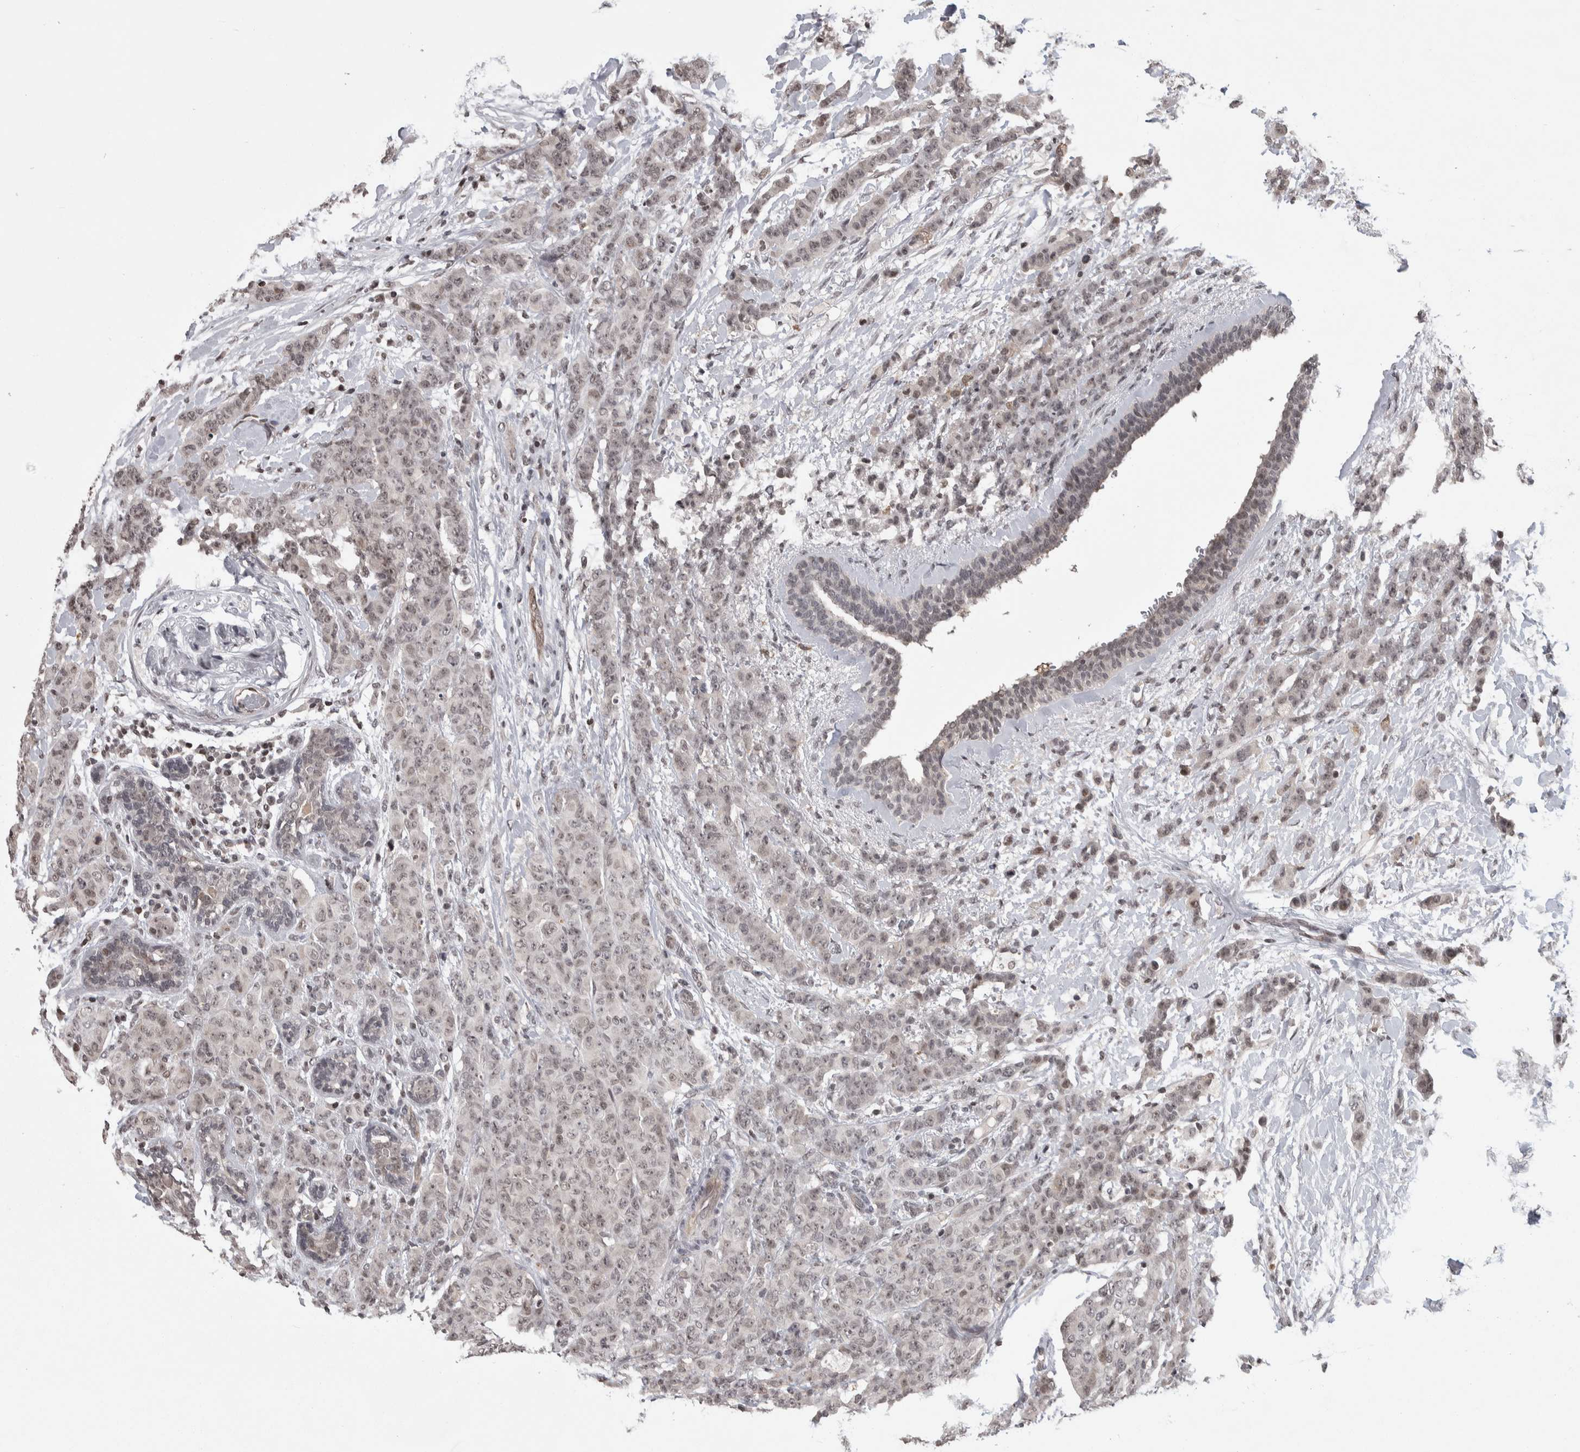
{"staining": {"intensity": "weak", "quantity": "<25%", "location": "nuclear"}, "tissue": "breast cancer", "cell_type": "Tumor cells", "image_type": "cancer", "snomed": [{"axis": "morphology", "description": "Normal tissue, NOS"}, {"axis": "morphology", "description": "Duct carcinoma"}, {"axis": "topography", "description": "Breast"}], "caption": "An image of invasive ductal carcinoma (breast) stained for a protein displays no brown staining in tumor cells. Brightfield microscopy of immunohistochemistry (IHC) stained with DAB (brown) and hematoxylin (blue), captured at high magnification.", "gene": "ZSCAN21", "patient": {"sex": "female", "age": 40}}